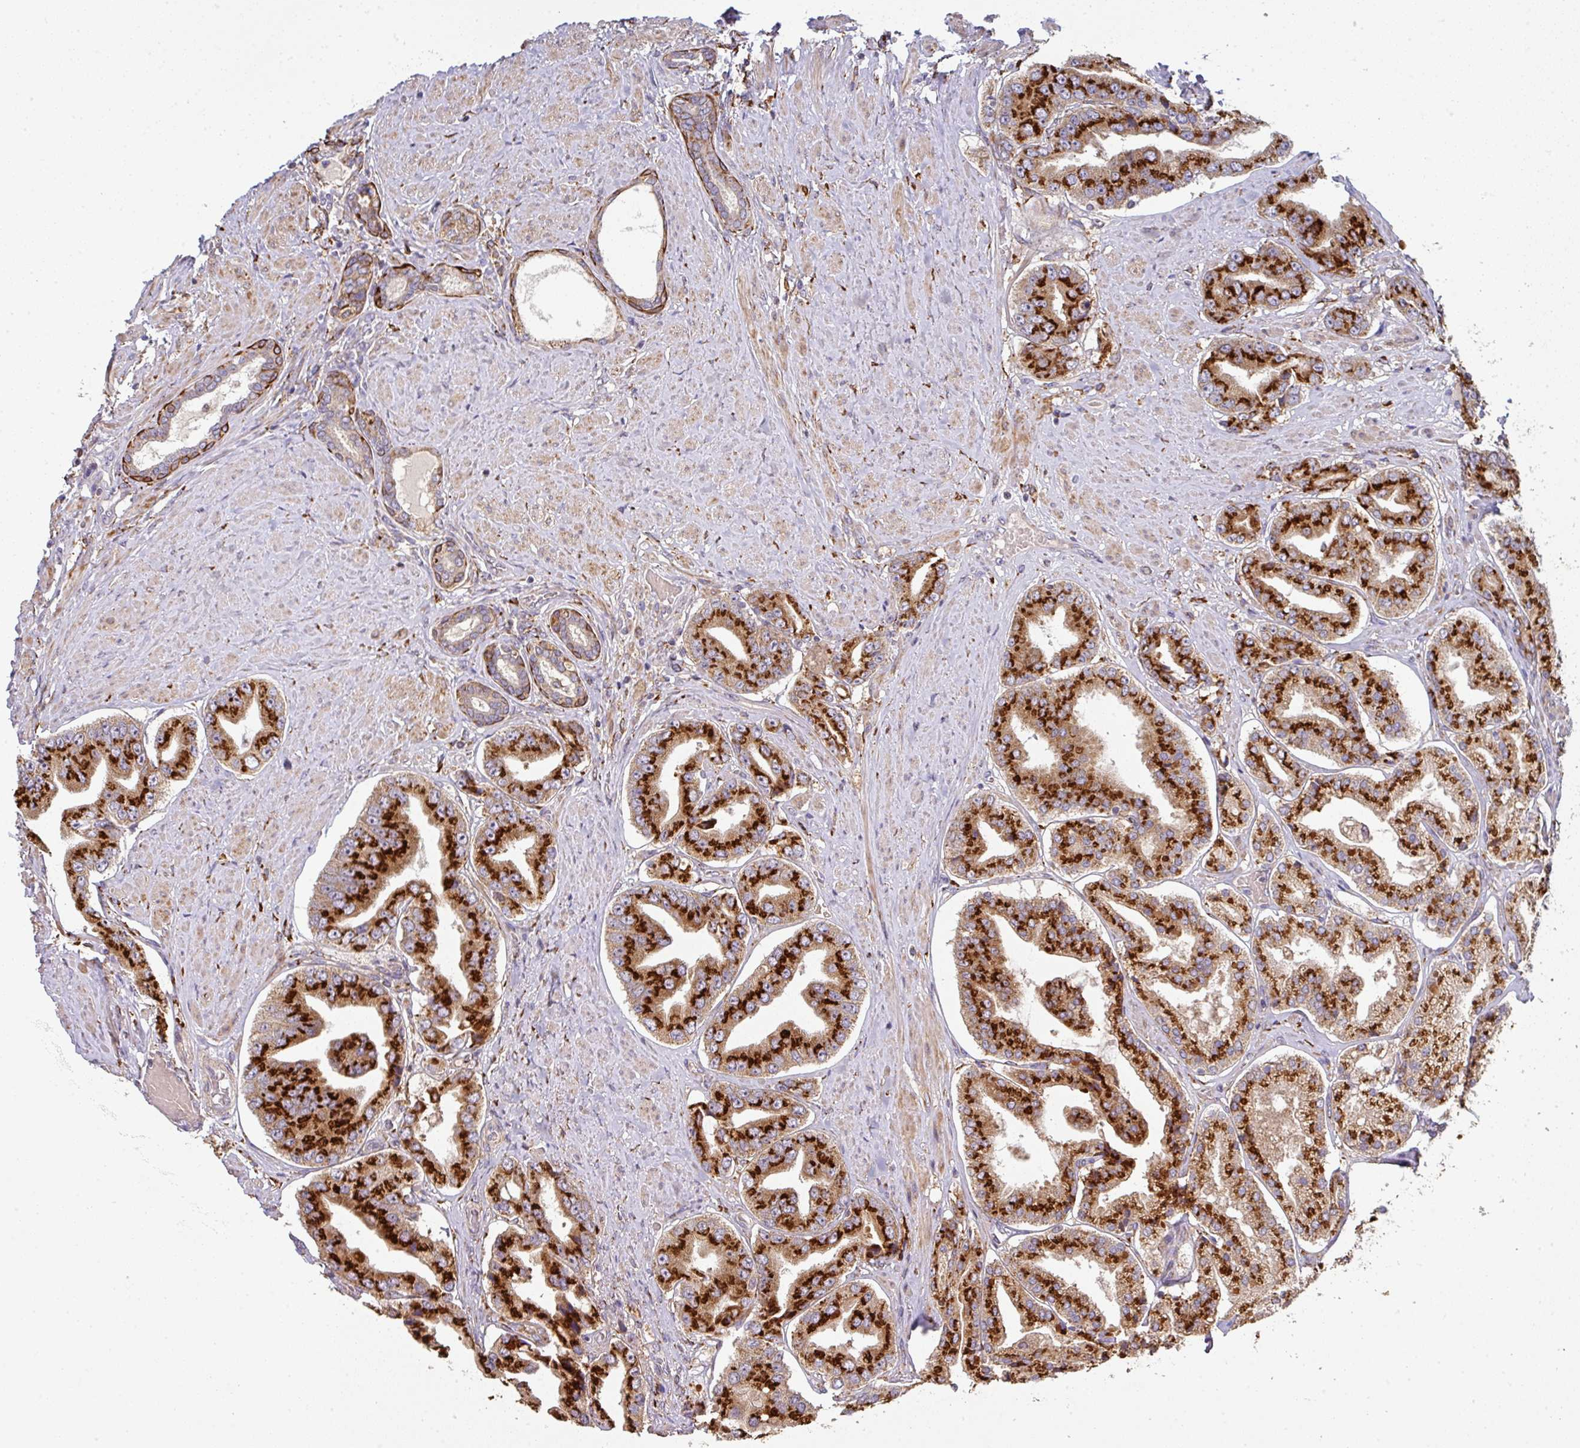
{"staining": {"intensity": "strong", "quantity": ">75%", "location": "cytoplasmic/membranous"}, "tissue": "prostate cancer", "cell_type": "Tumor cells", "image_type": "cancer", "snomed": [{"axis": "morphology", "description": "Adenocarcinoma, High grade"}, {"axis": "topography", "description": "Prostate"}], "caption": "Strong cytoplasmic/membranous positivity is seen in about >75% of tumor cells in prostate adenocarcinoma (high-grade). (IHC, brightfield microscopy, high magnification).", "gene": "ZNF268", "patient": {"sex": "male", "age": 63}}